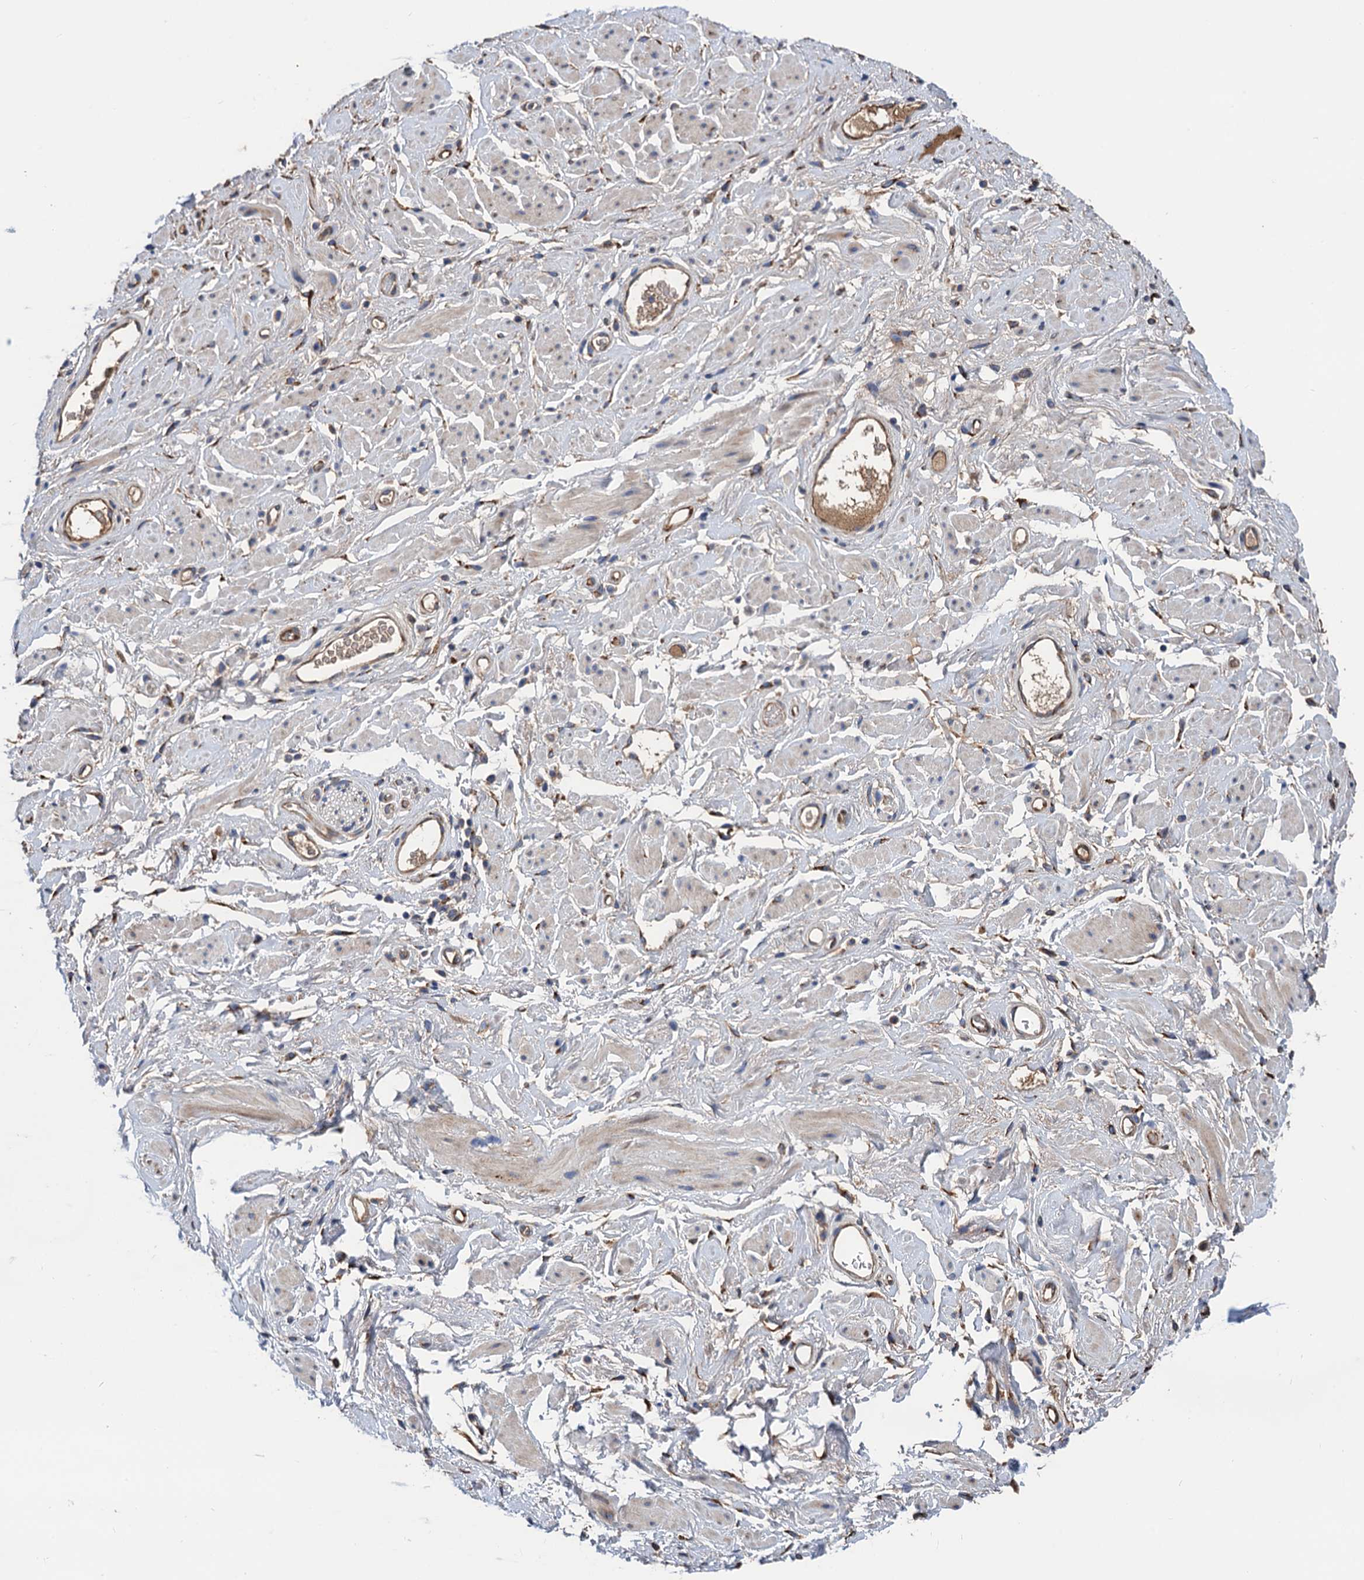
{"staining": {"intensity": "moderate", "quantity": "25%-75%", "location": "cytoplasmic/membranous"}, "tissue": "adipose tissue", "cell_type": "Adipocytes", "image_type": "normal", "snomed": [{"axis": "morphology", "description": "Normal tissue, NOS"}, {"axis": "morphology", "description": "Adenocarcinoma, NOS"}, {"axis": "topography", "description": "Rectum"}, {"axis": "topography", "description": "Vagina"}, {"axis": "topography", "description": "Peripheral nerve tissue"}], "caption": "Normal adipose tissue exhibits moderate cytoplasmic/membranous staining in approximately 25%-75% of adipocytes, visualized by immunohistochemistry. The staining was performed using DAB (3,3'-diaminobenzidine), with brown indicating positive protein expression. Nuclei are stained blue with hematoxylin.", "gene": "CNNM1", "patient": {"sex": "female", "age": 71}}